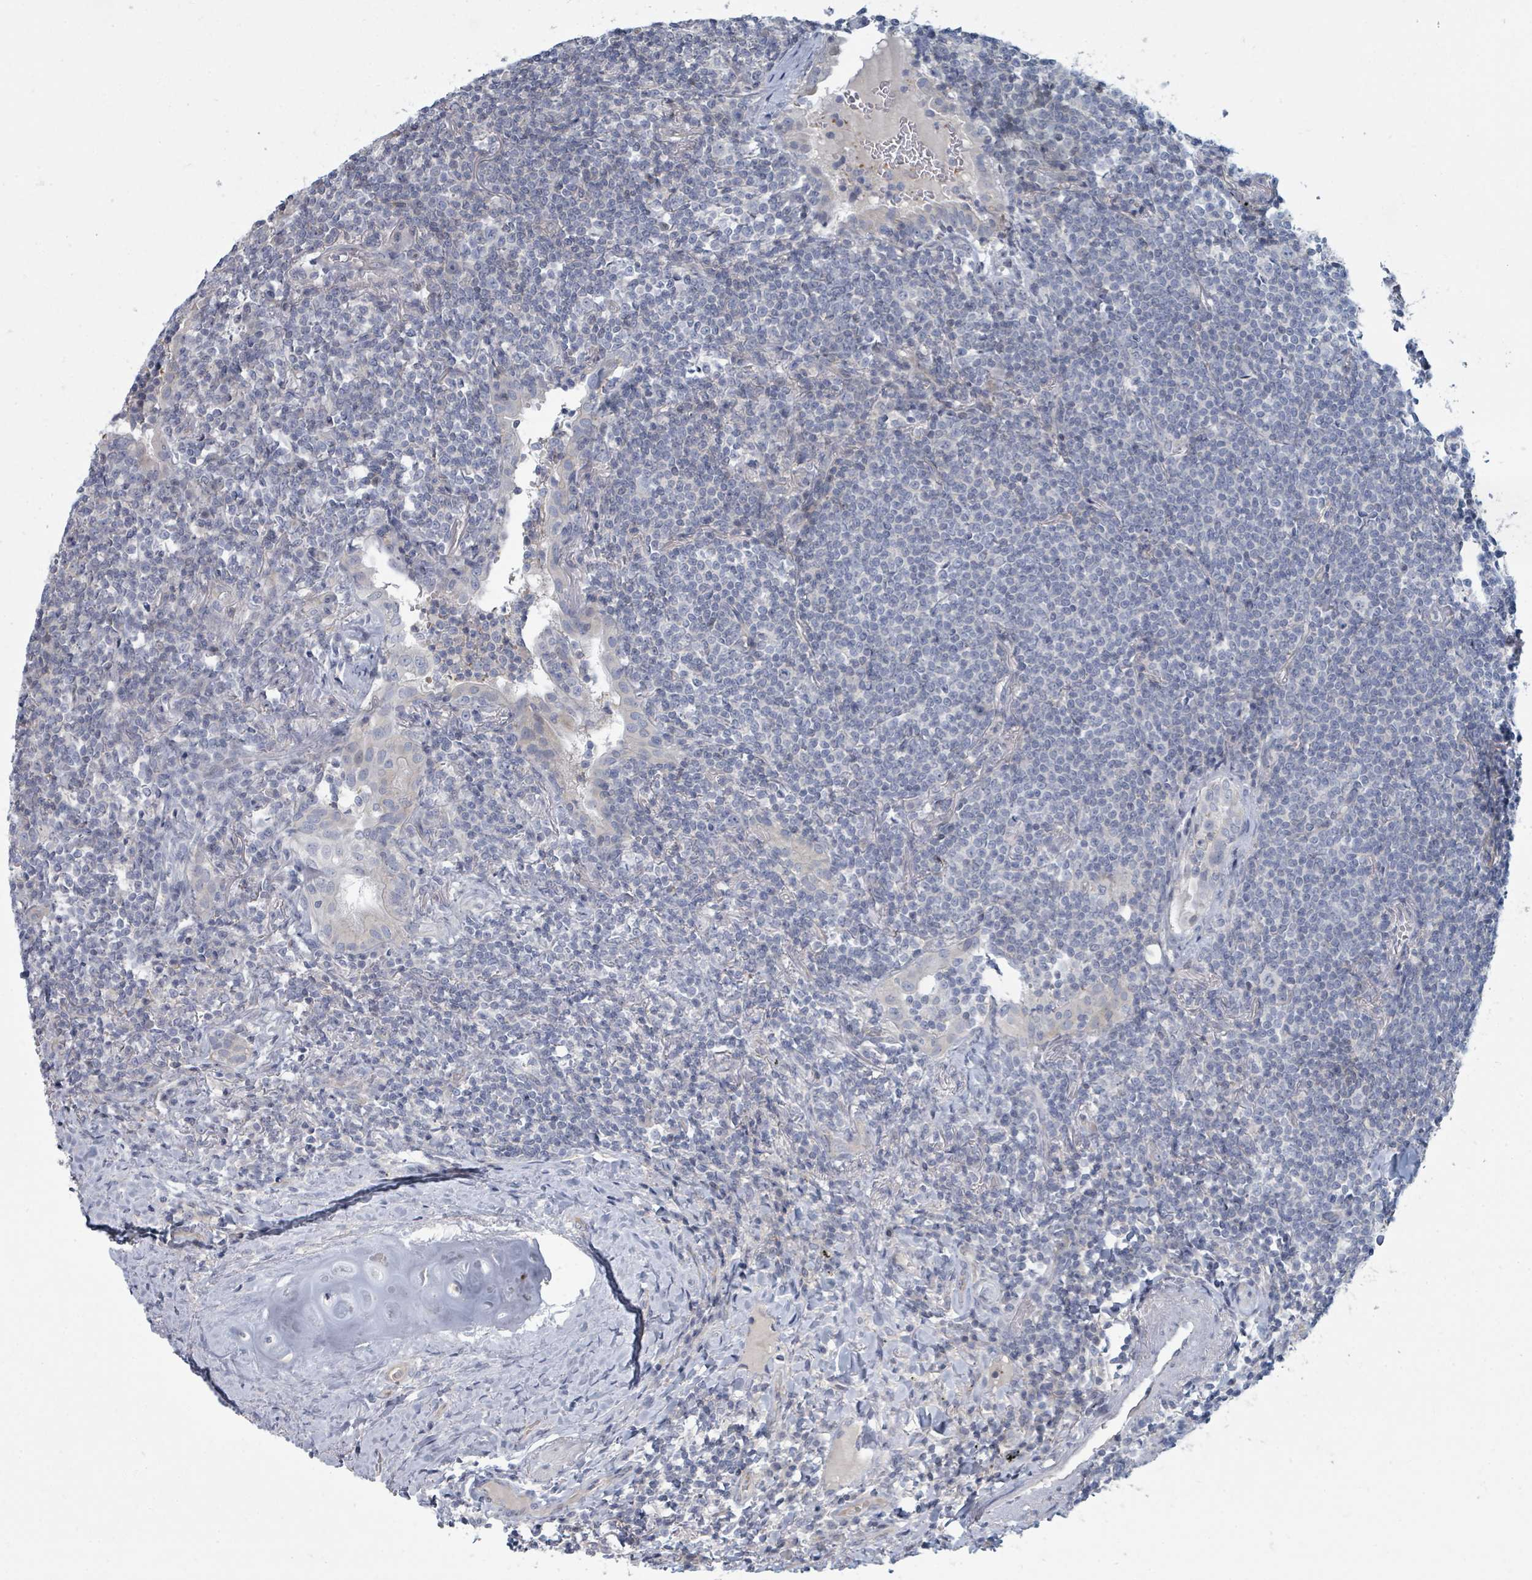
{"staining": {"intensity": "negative", "quantity": "none", "location": "none"}, "tissue": "lymphoma", "cell_type": "Tumor cells", "image_type": "cancer", "snomed": [{"axis": "morphology", "description": "Malignant lymphoma, non-Hodgkin's type, Low grade"}, {"axis": "topography", "description": "Lung"}], "caption": "Lymphoma was stained to show a protein in brown. There is no significant staining in tumor cells.", "gene": "SLC25A45", "patient": {"sex": "female", "age": 71}}